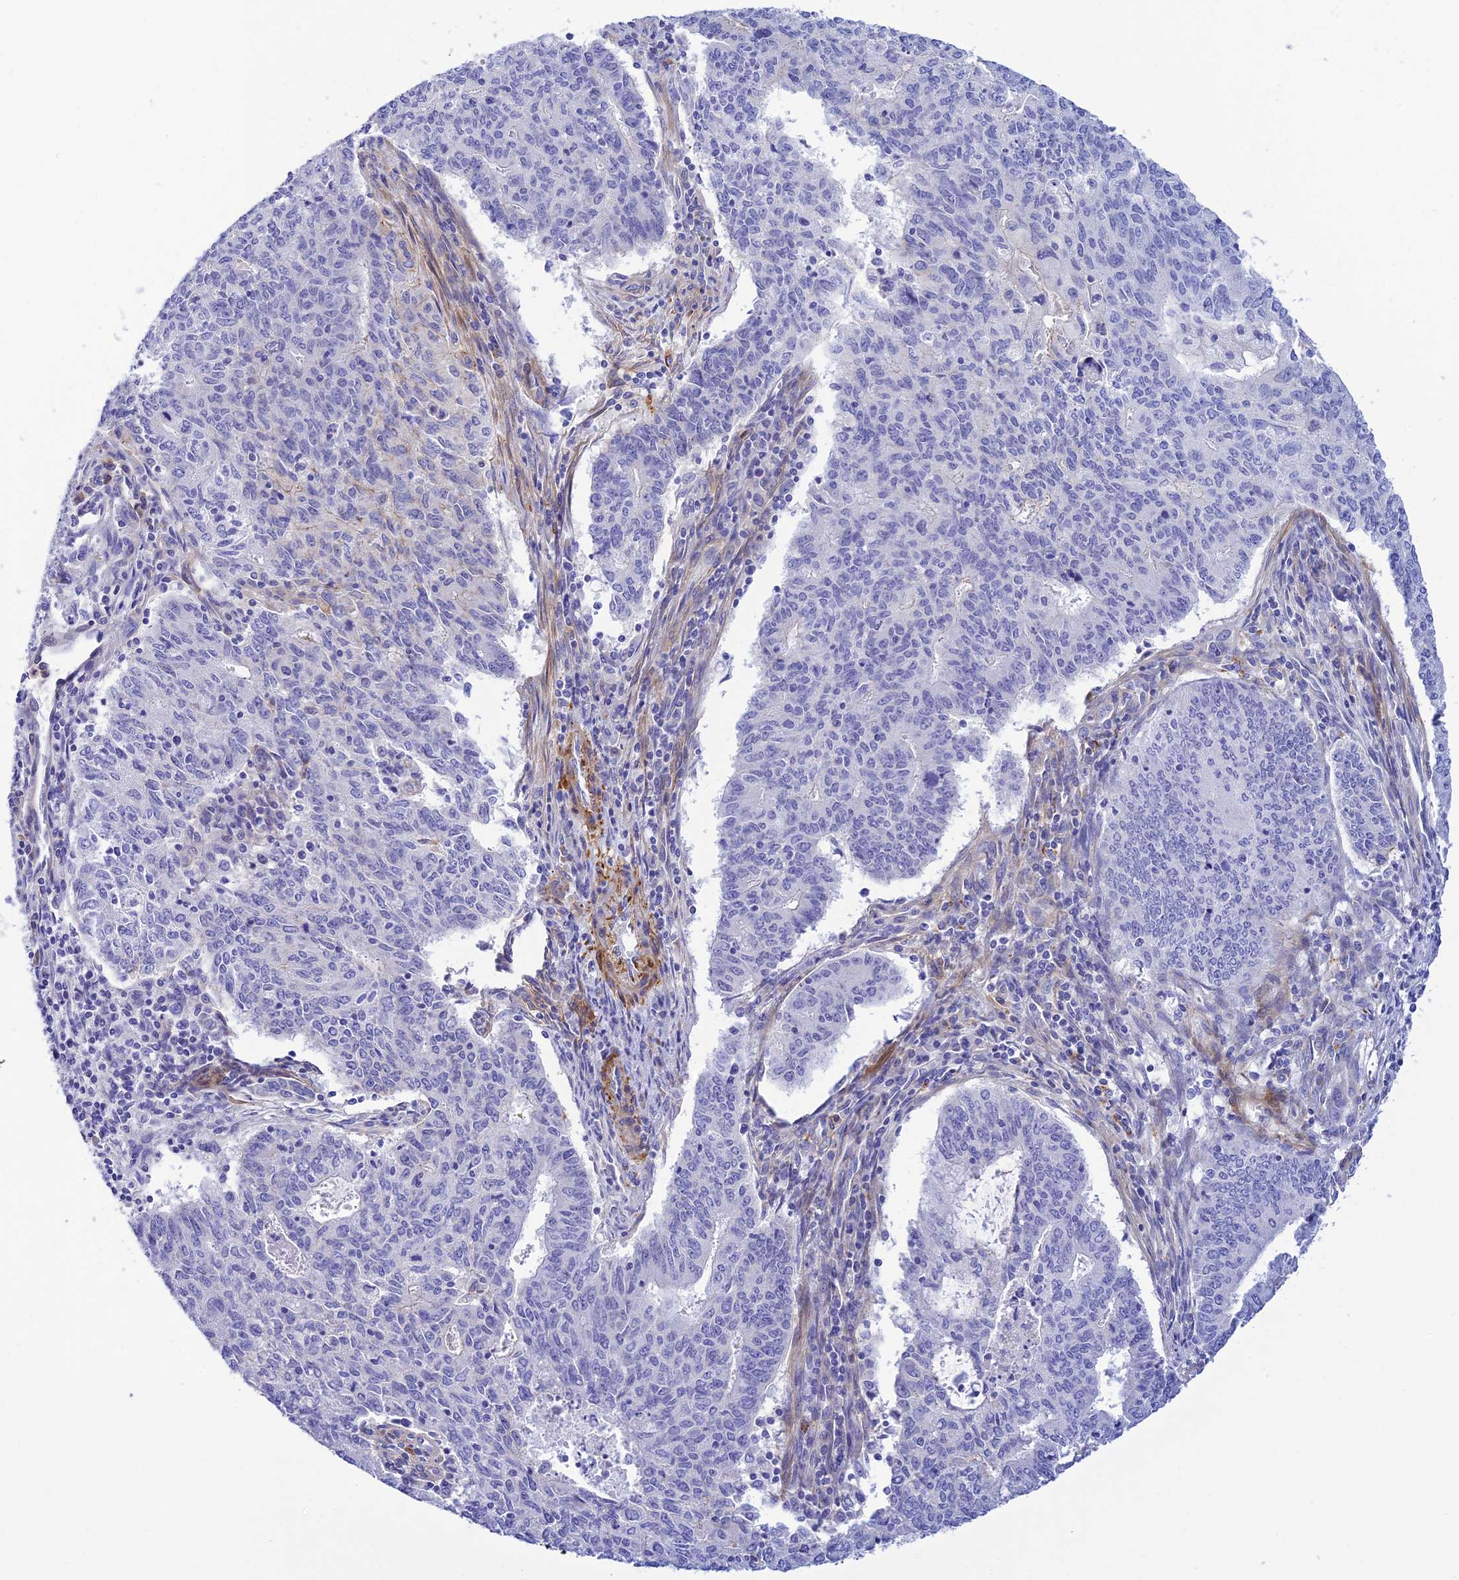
{"staining": {"intensity": "negative", "quantity": "none", "location": "none"}, "tissue": "endometrial cancer", "cell_type": "Tumor cells", "image_type": "cancer", "snomed": [{"axis": "morphology", "description": "Adenocarcinoma, NOS"}, {"axis": "topography", "description": "Endometrium"}], "caption": "Immunohistochemistry histopathology image of neoplastic tissue: endometrial cancer stained with DAB (3,3'-diaminobenzidine) demonstrates no significant protein expression in tumor cells. Brightfield microscopy of immunohistochemistry (IHC) stained with DAB (3,3'-diaminobenzidine) (brown) and hematoxylin (blue), captured at high magnification.", "gene": "ZDHHC16", "patient": {"sex": "female", "age": 59}}